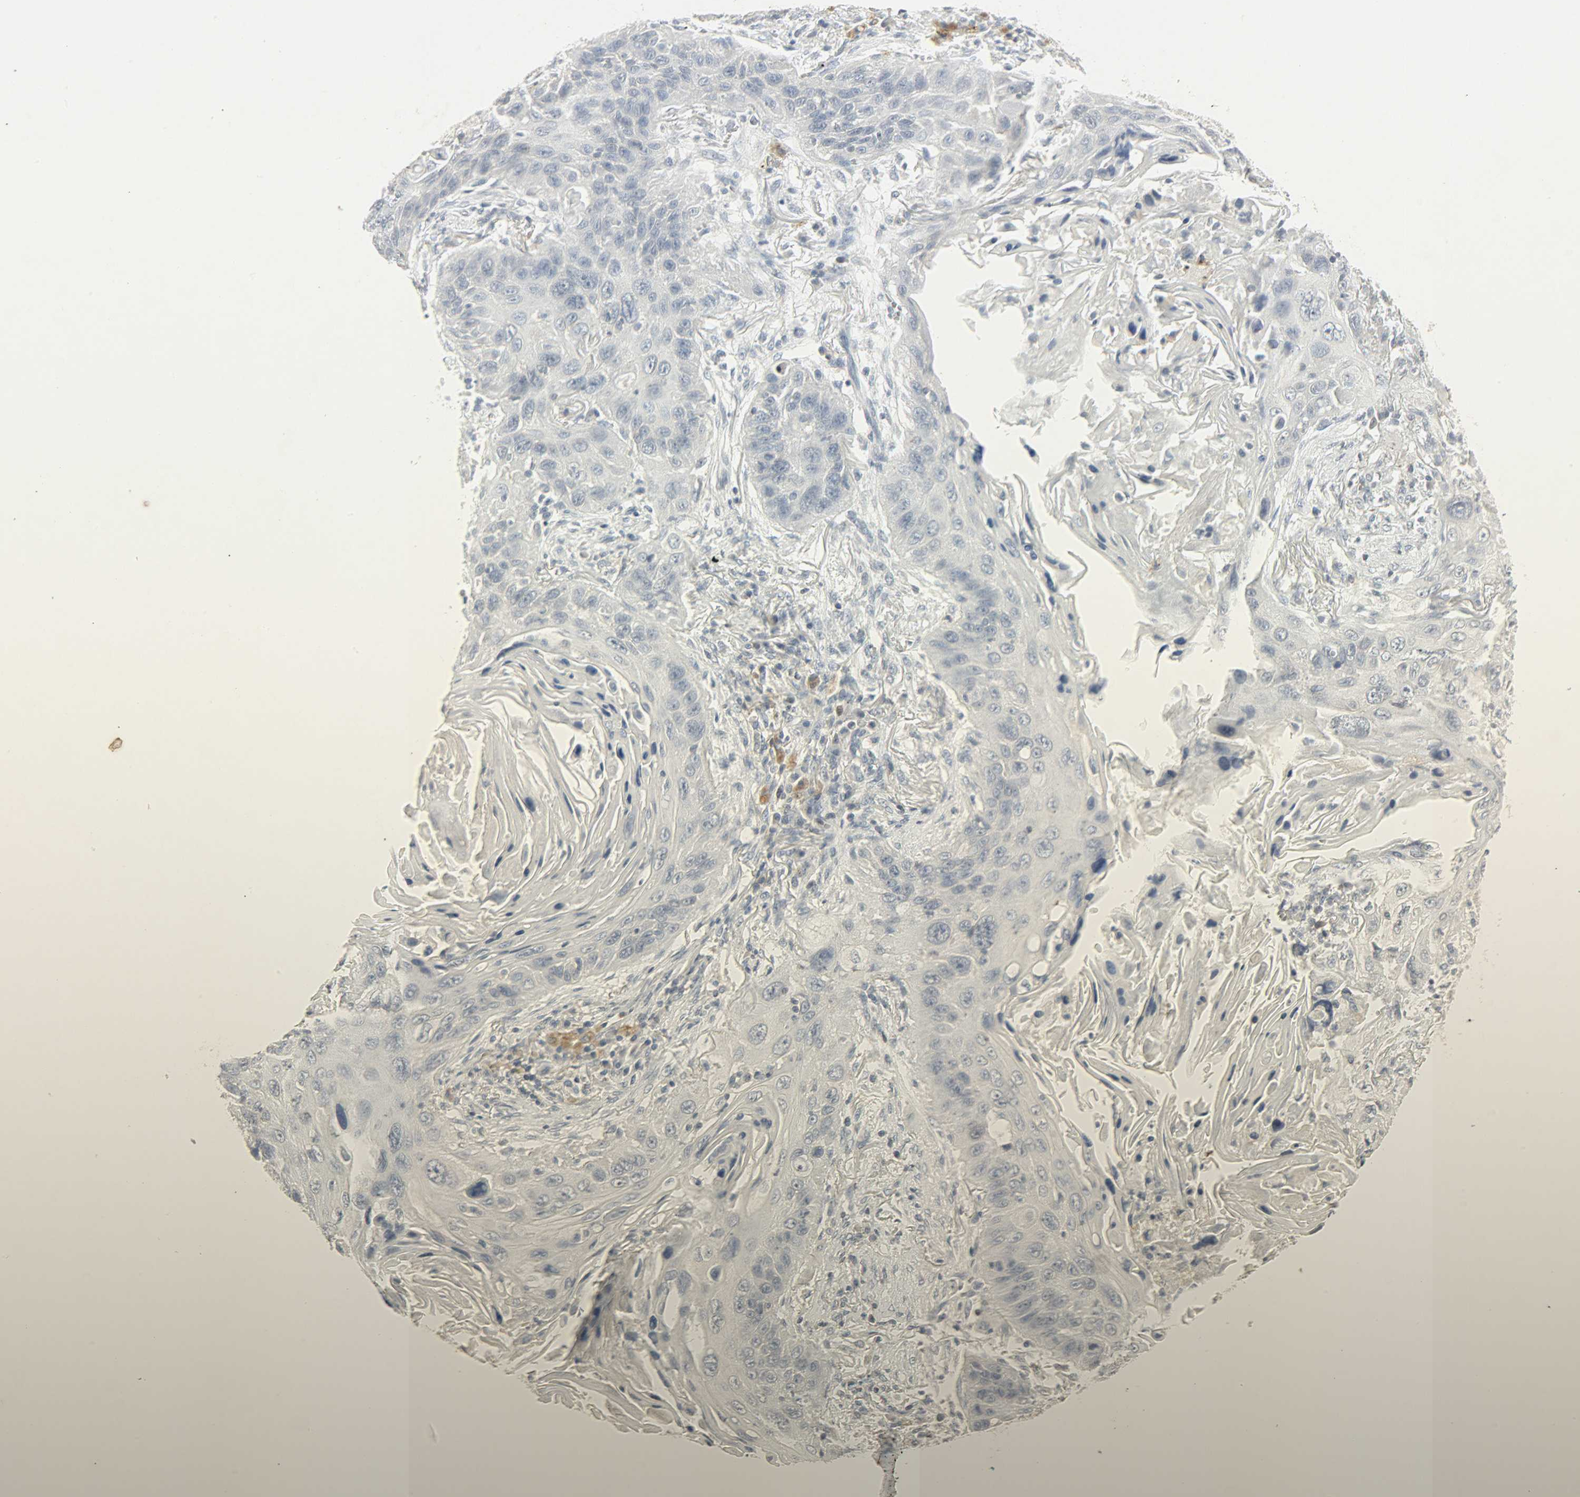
{"staining": {"intensity": "negative", "quantity": "none", "location": "none"}, "tissue": "lung cancer", "cell_type": "Tumor cells", "image_type": "cancer", "snomed": [{"axis": "morphology", "description": "Squamous cell carcinoma, NOS"}, {"axis": "topography", "description": "Lung"}], "caption": "Immunohistochemical staining of human lung squamous cell carcinoma shows no significant expression in tumor cells. (Stains: DAB (3,3'-diaminobenzidine) IHC with hematoxylin counter stain, Microscopy: brightfield microscopy at high magnification).", "gene": "CAMK4", "patient": {"sex": "female", "age": 67}}